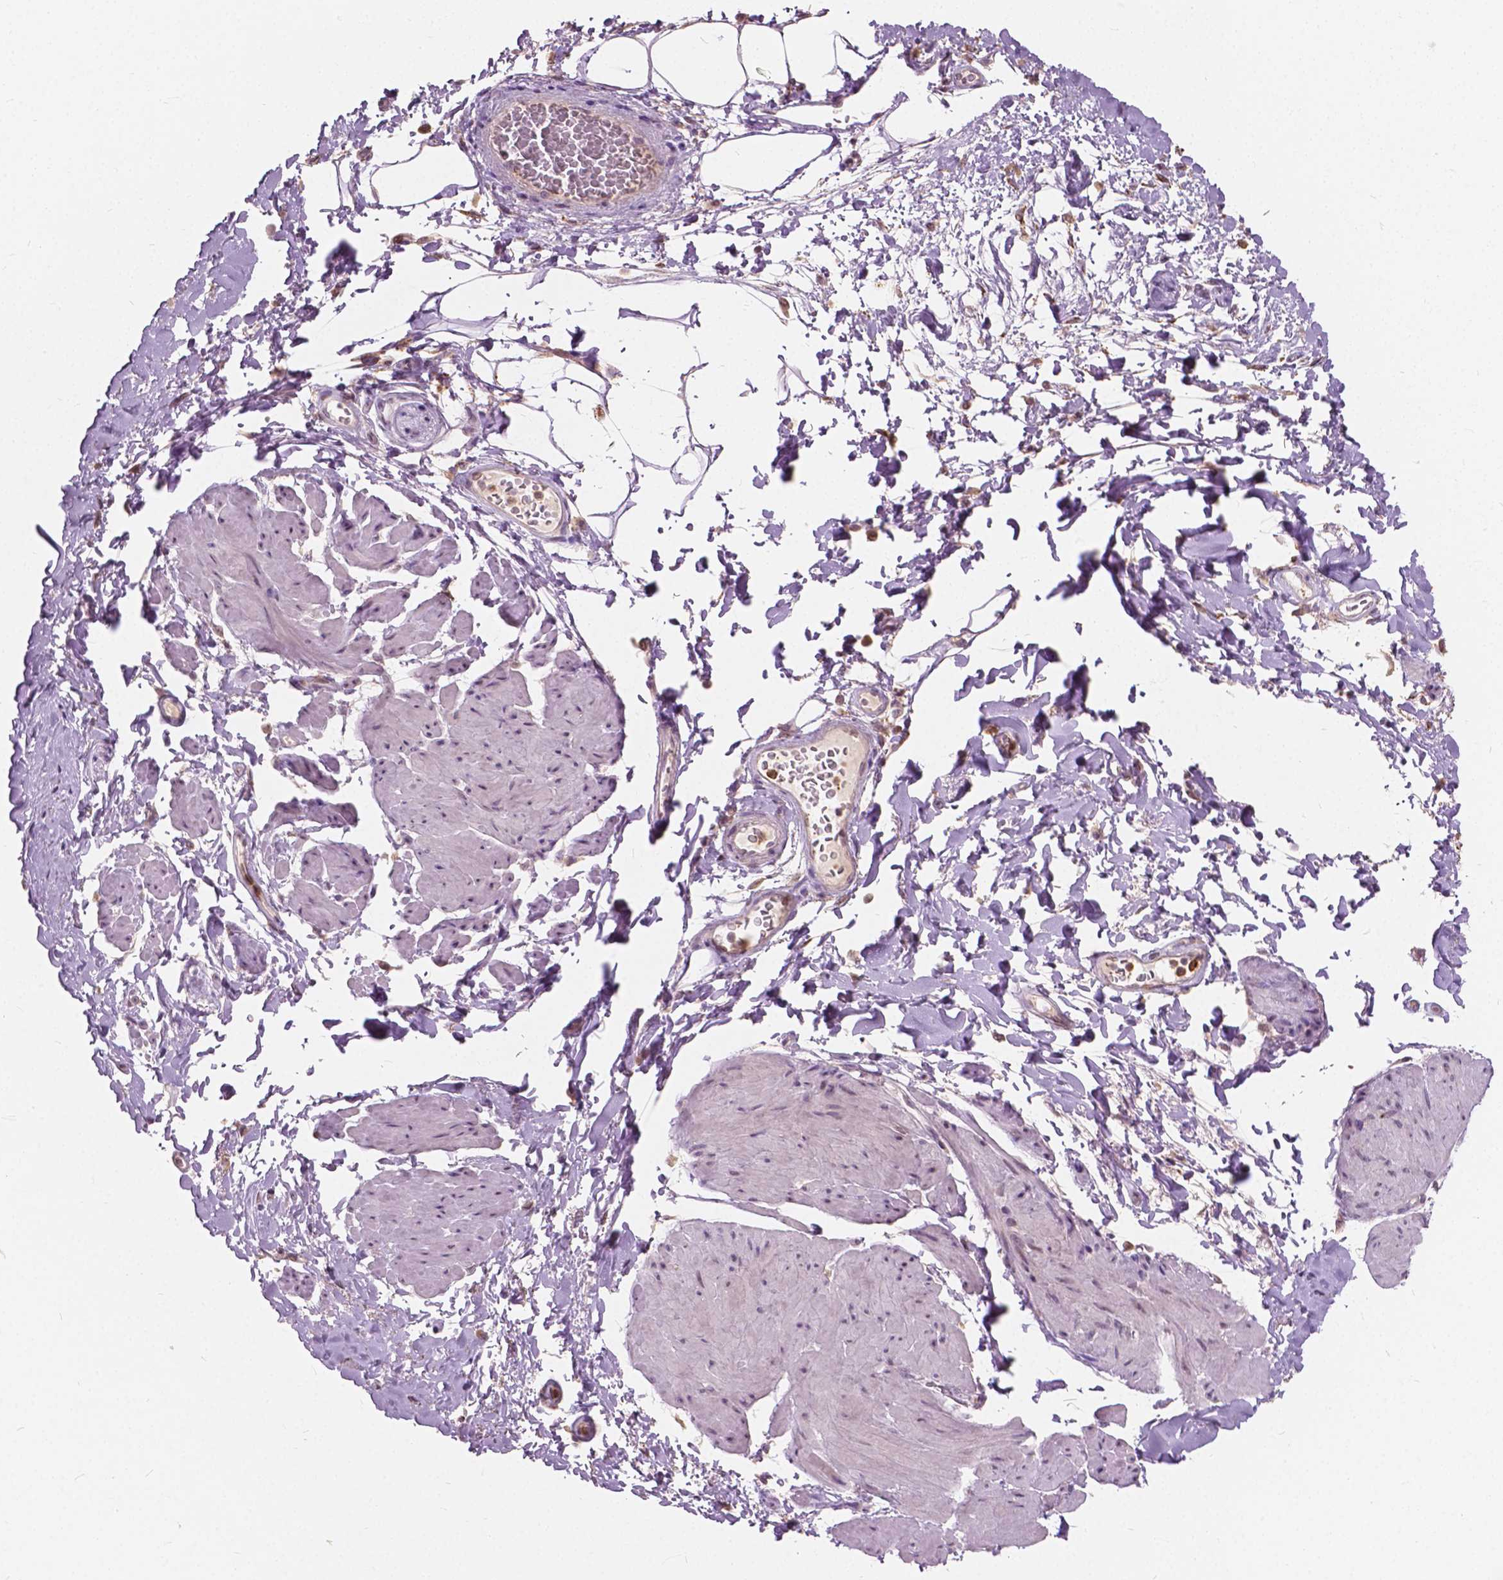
{"staining": {"intensity": "moderate", "quantity": "25%-75%", "location": "nuclear"}, "tissue": "adipose tissue", "cell_type": "Adipocytes", "image_type": "normal", "snomed": [{"axis": "morphology", "description": "Normal tissue, NOS"}, {"axis": "topography", "description": "Urinary bladder"}, {"axis": "topography", "description": "Peripheral nerve tissue"}], "caption": "Protein expression analysis of unremarkable adipose tissue displays moderate nuclear expression in approximately 25%-75% of adipocytes.", "gene": "DLX6", "patient": {"sex": "female", "age": 60}}